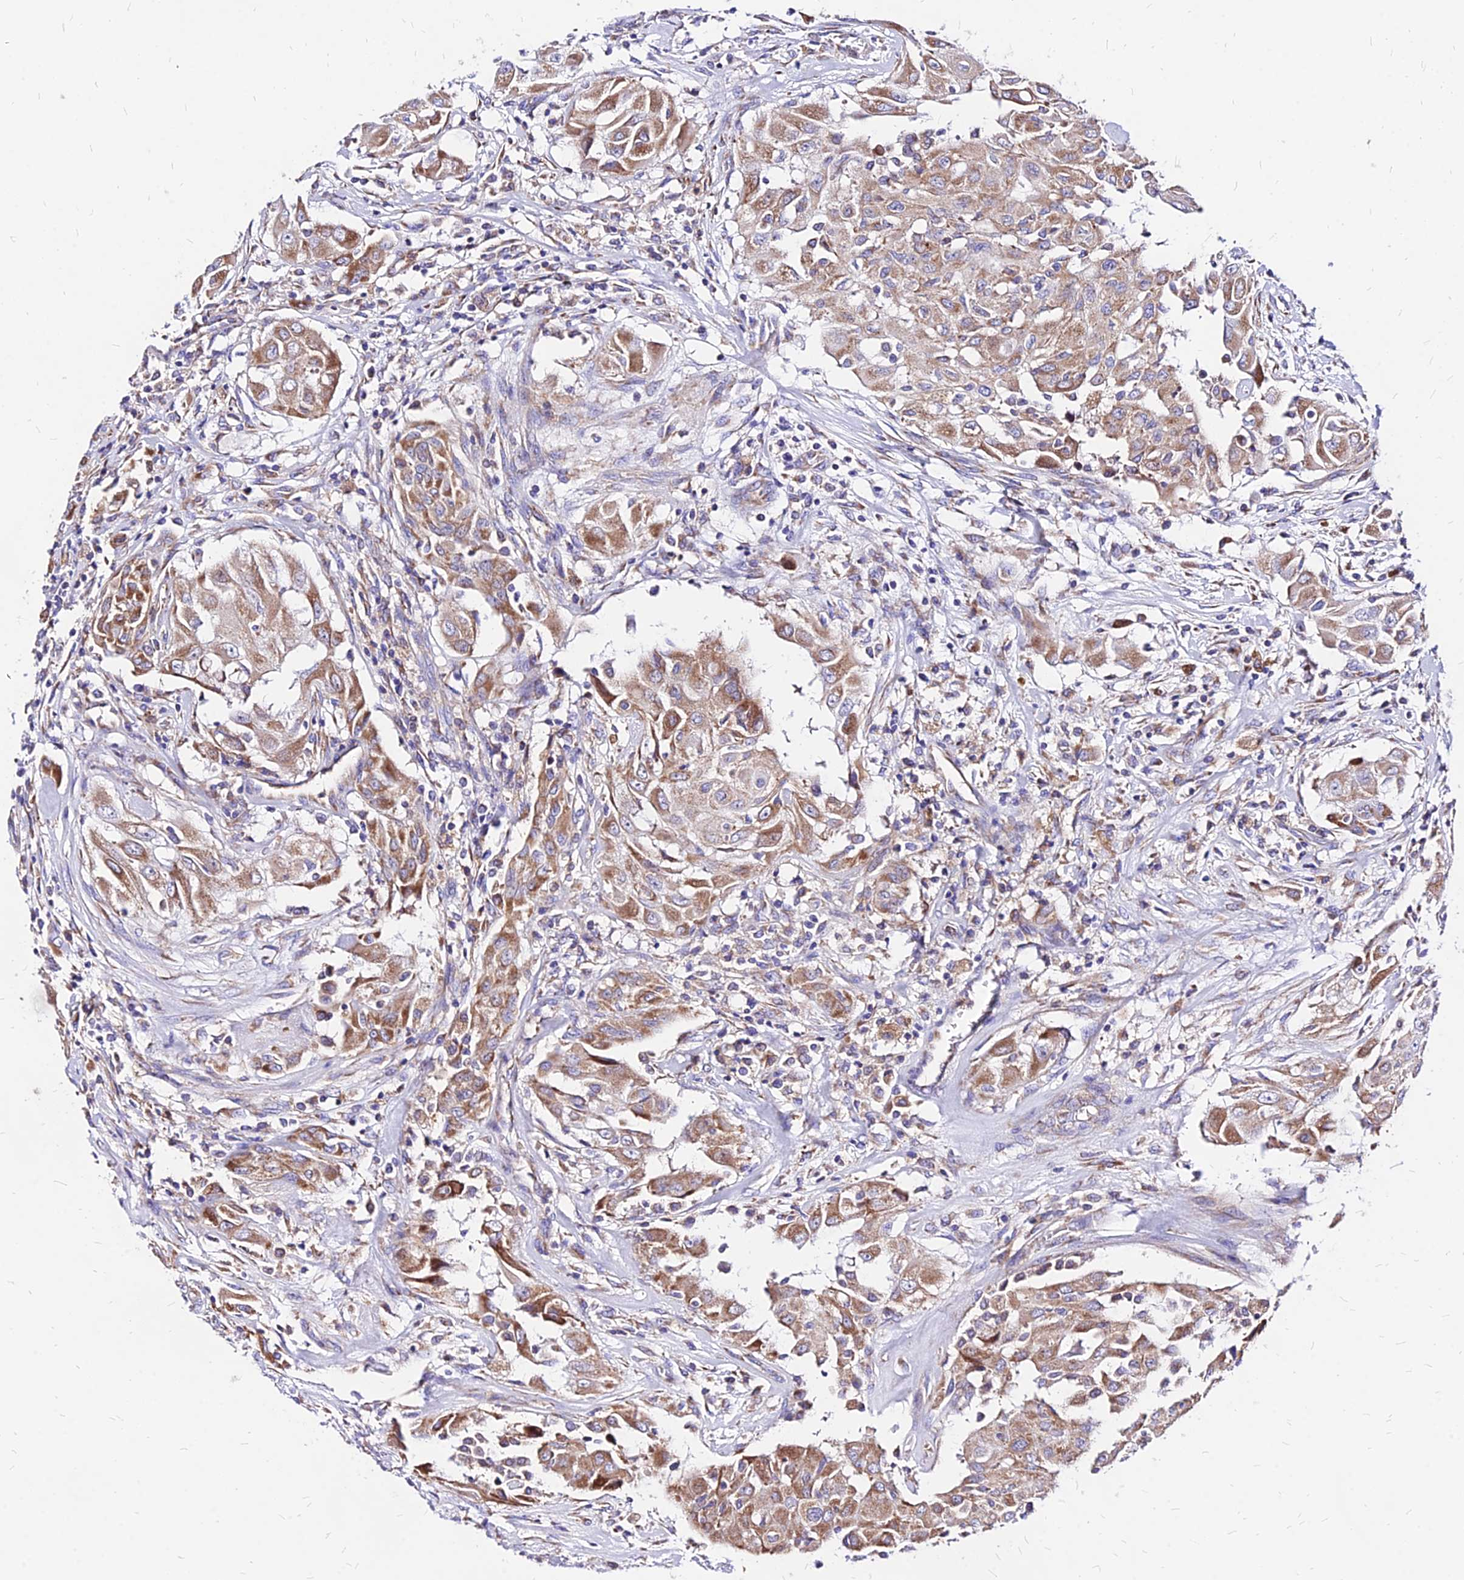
{"staining": {"intensity": "moderate", "quantity": ">75%", "location": "cytoplasmic/membranous"}, "tissue": "thyroid cancer", "cell_type": "Tumor cells", "image_type": "cancer", "snomed": [{"axis": "morphology", "description": "Papillary adenocarcinoma, NOS"}, {"axis": "topography", "description": "Thyroid gland"}], "caption": "A high-resolution histopathology image shows immunohistochemistry (IHC) staining of papillary adenocarcinoma (thyroid), which displays moderate cytoplasmic/membranous expression in about >75% of tumor cells.", "gene": "MRPL3", "patient": {"sex": "female", "age": 59}}